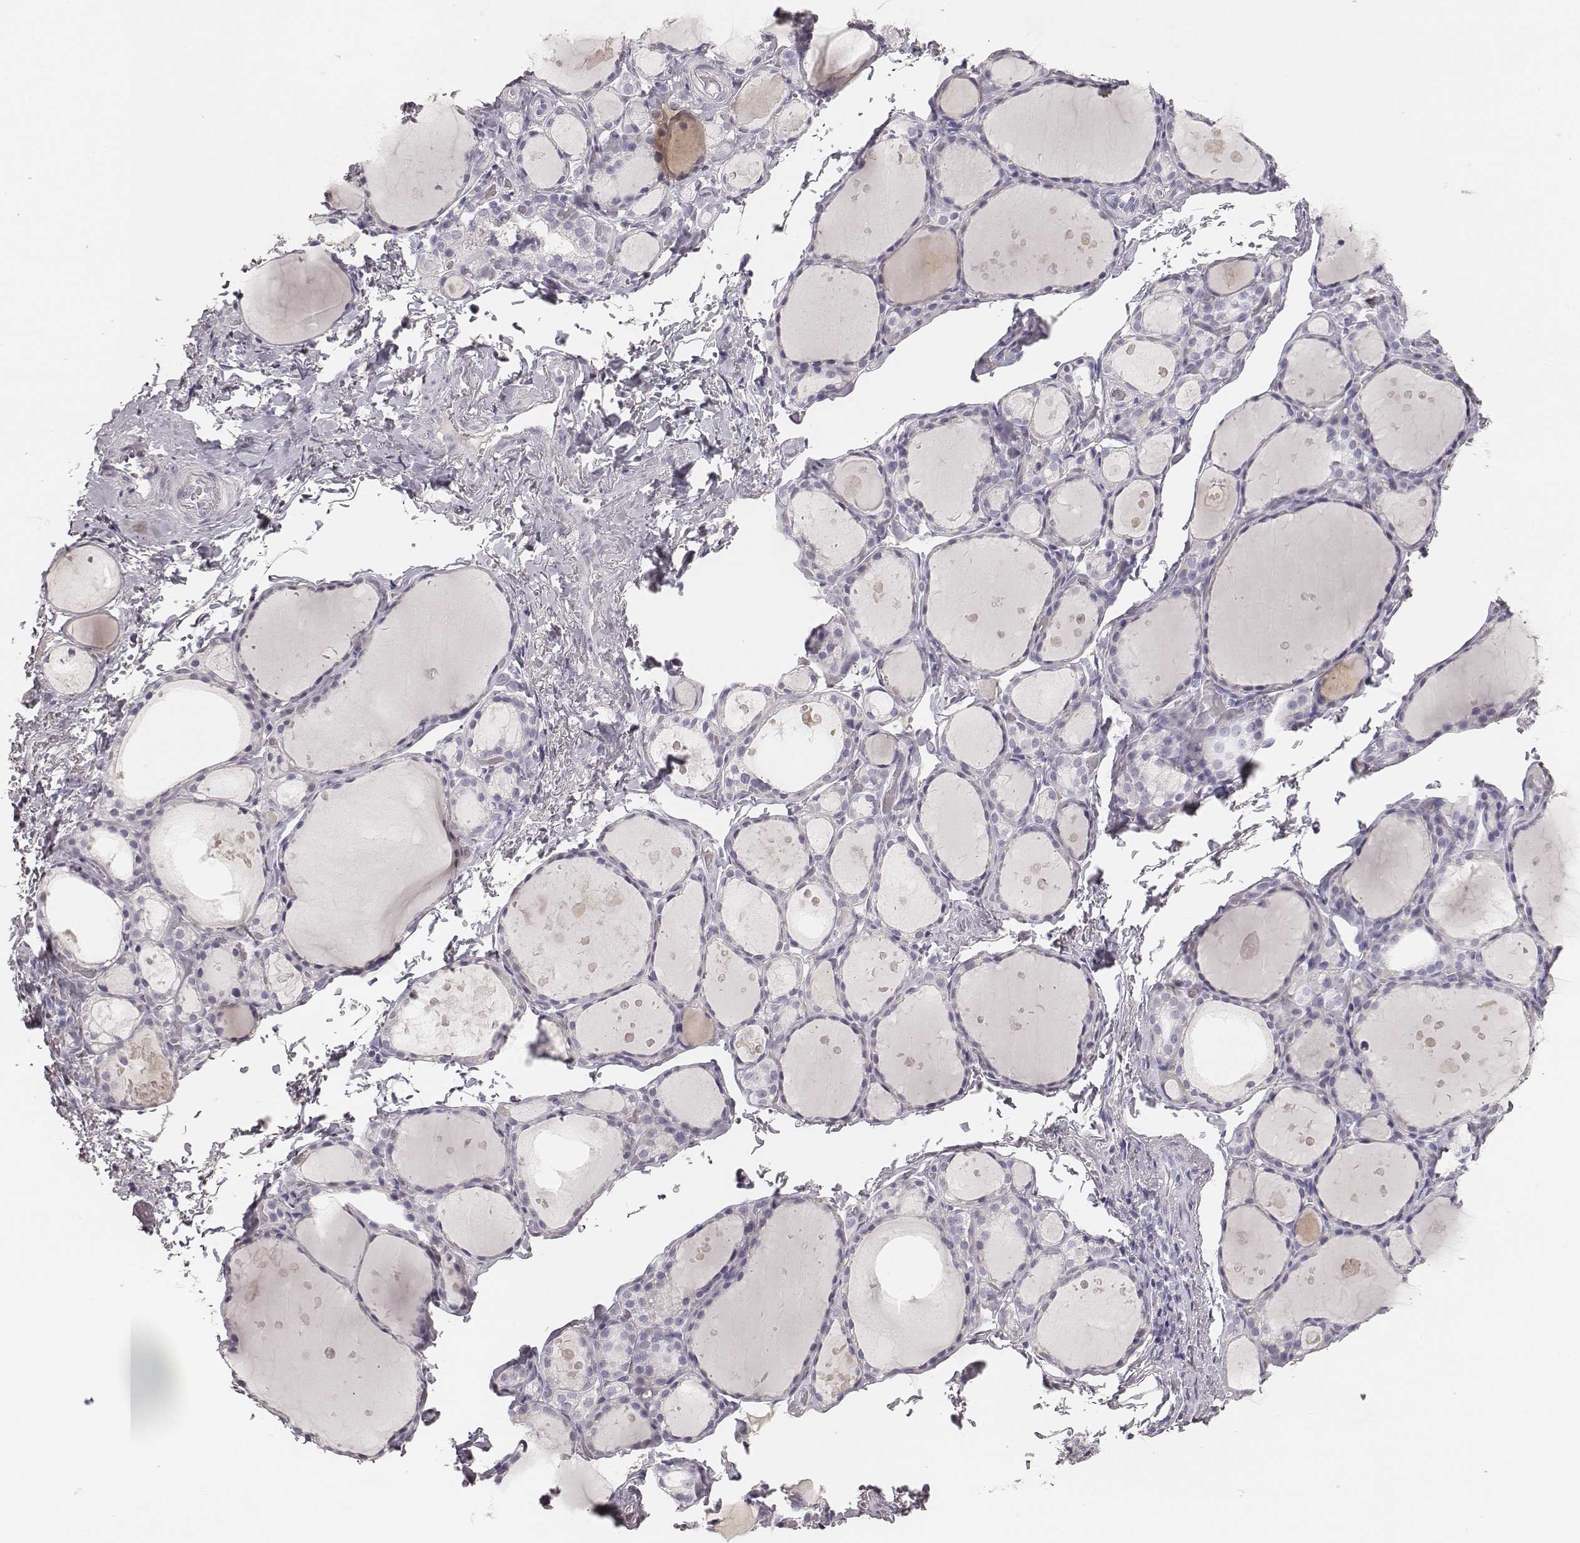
{"staining": {"intensity": "negative", "quantity": "none", "location": "none"}, "tissue": "thyroid gland", "cell_type": "Glandular cells", "image_type": "normal", "snomed": [{"axis": "morphology", "description": "Normal tissue, NOS"}, {"axis": "topography", "description": "Thyroid gland"}], "caption": "The photomicrograph reveals no significant expression in glandular cells of thyroid gland. Nuclei are stained in blue.", "gene": "MYH6", "patient": {"sex": "male", "age": 68}}